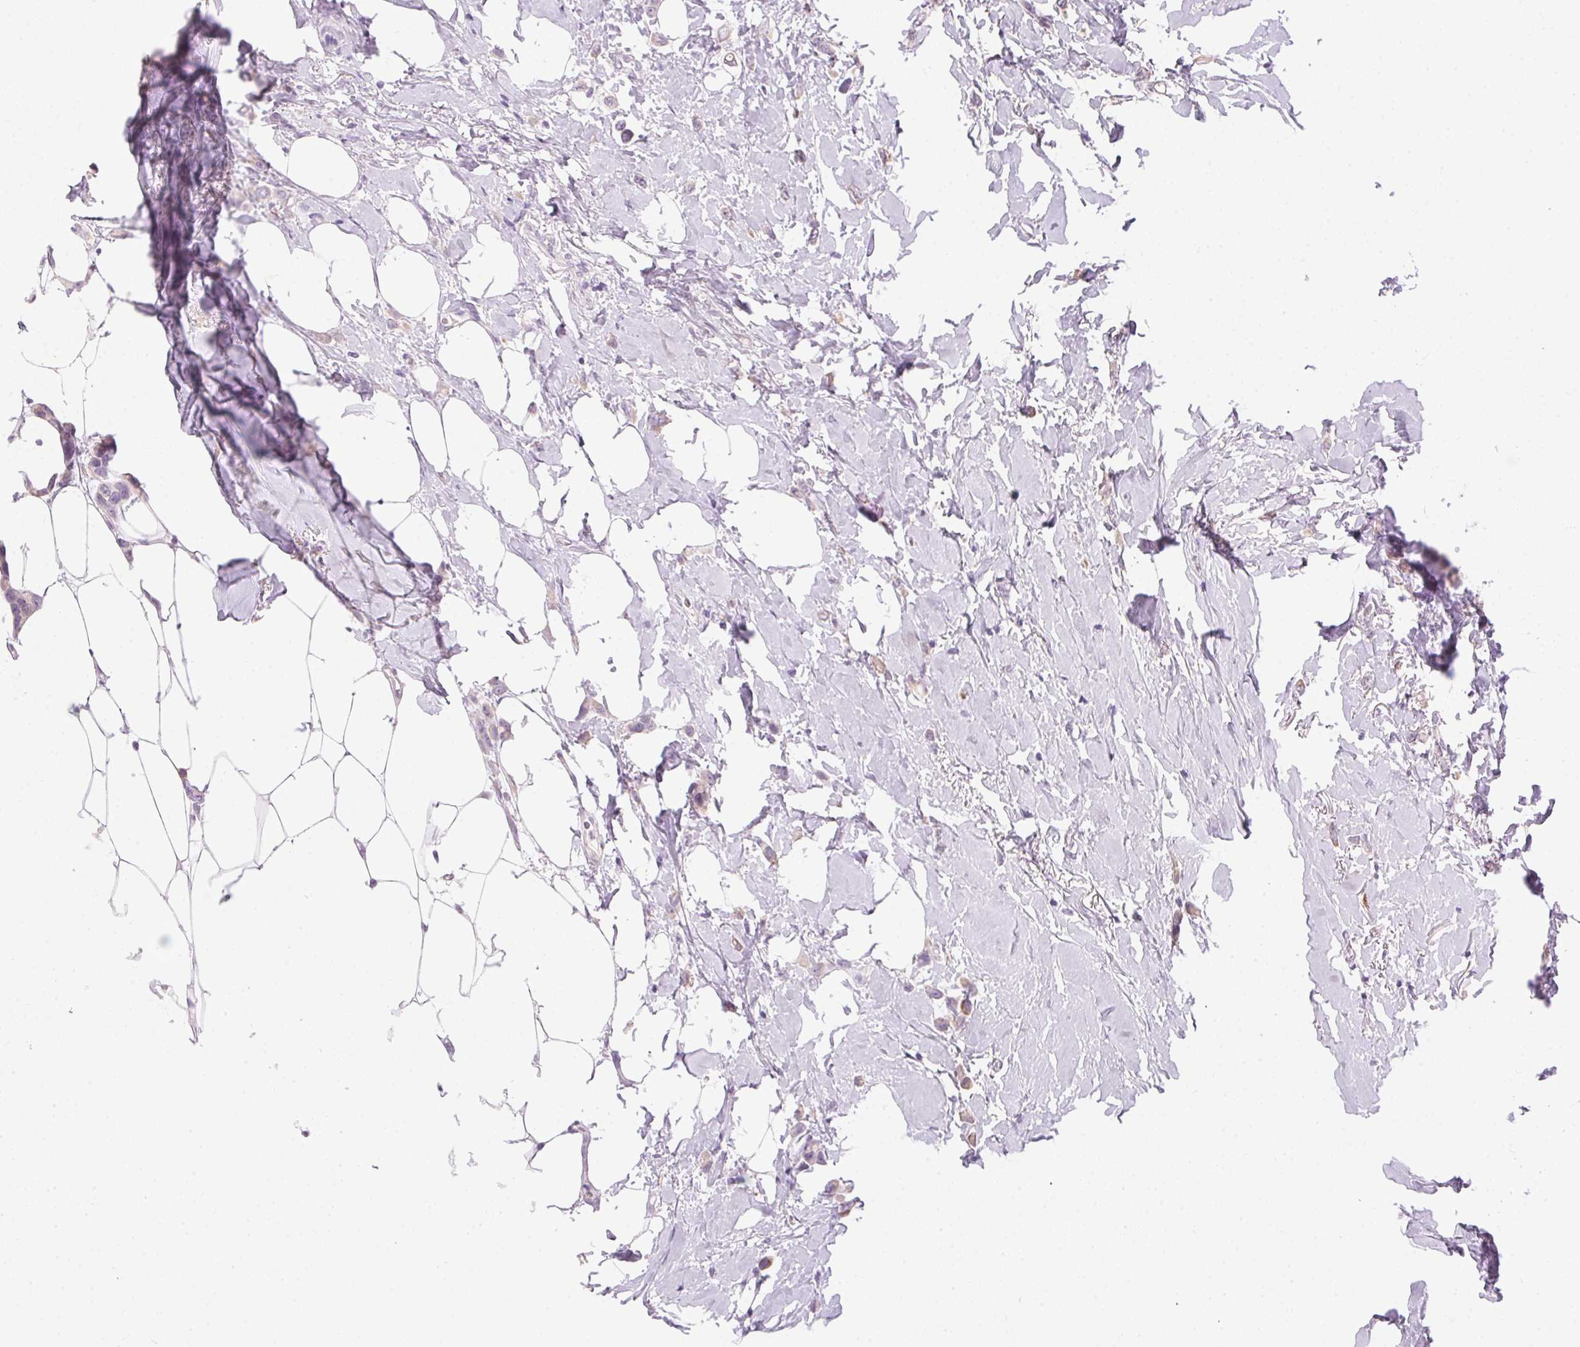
{"staining": {"intensity": "weak", "quantity": "25%-75%", "location": "cytoplasmic/membranous"}, "tissue": "breast cancer", "cell_type": "Tumor cells", "image_type": "cancer", "snomed": [{"axis": "morphology", "description": "Lobular carcinoma"}, {"axis": "topography", "description": "Breast"}], "caption": "The immunohistochemical stain highlights weak cytoplasmic/membranous expression in tumor cells of breast lobular carcinoma tissue.", "gene": "POPDC2", "patient": {"sex": "female", "age": 66}}